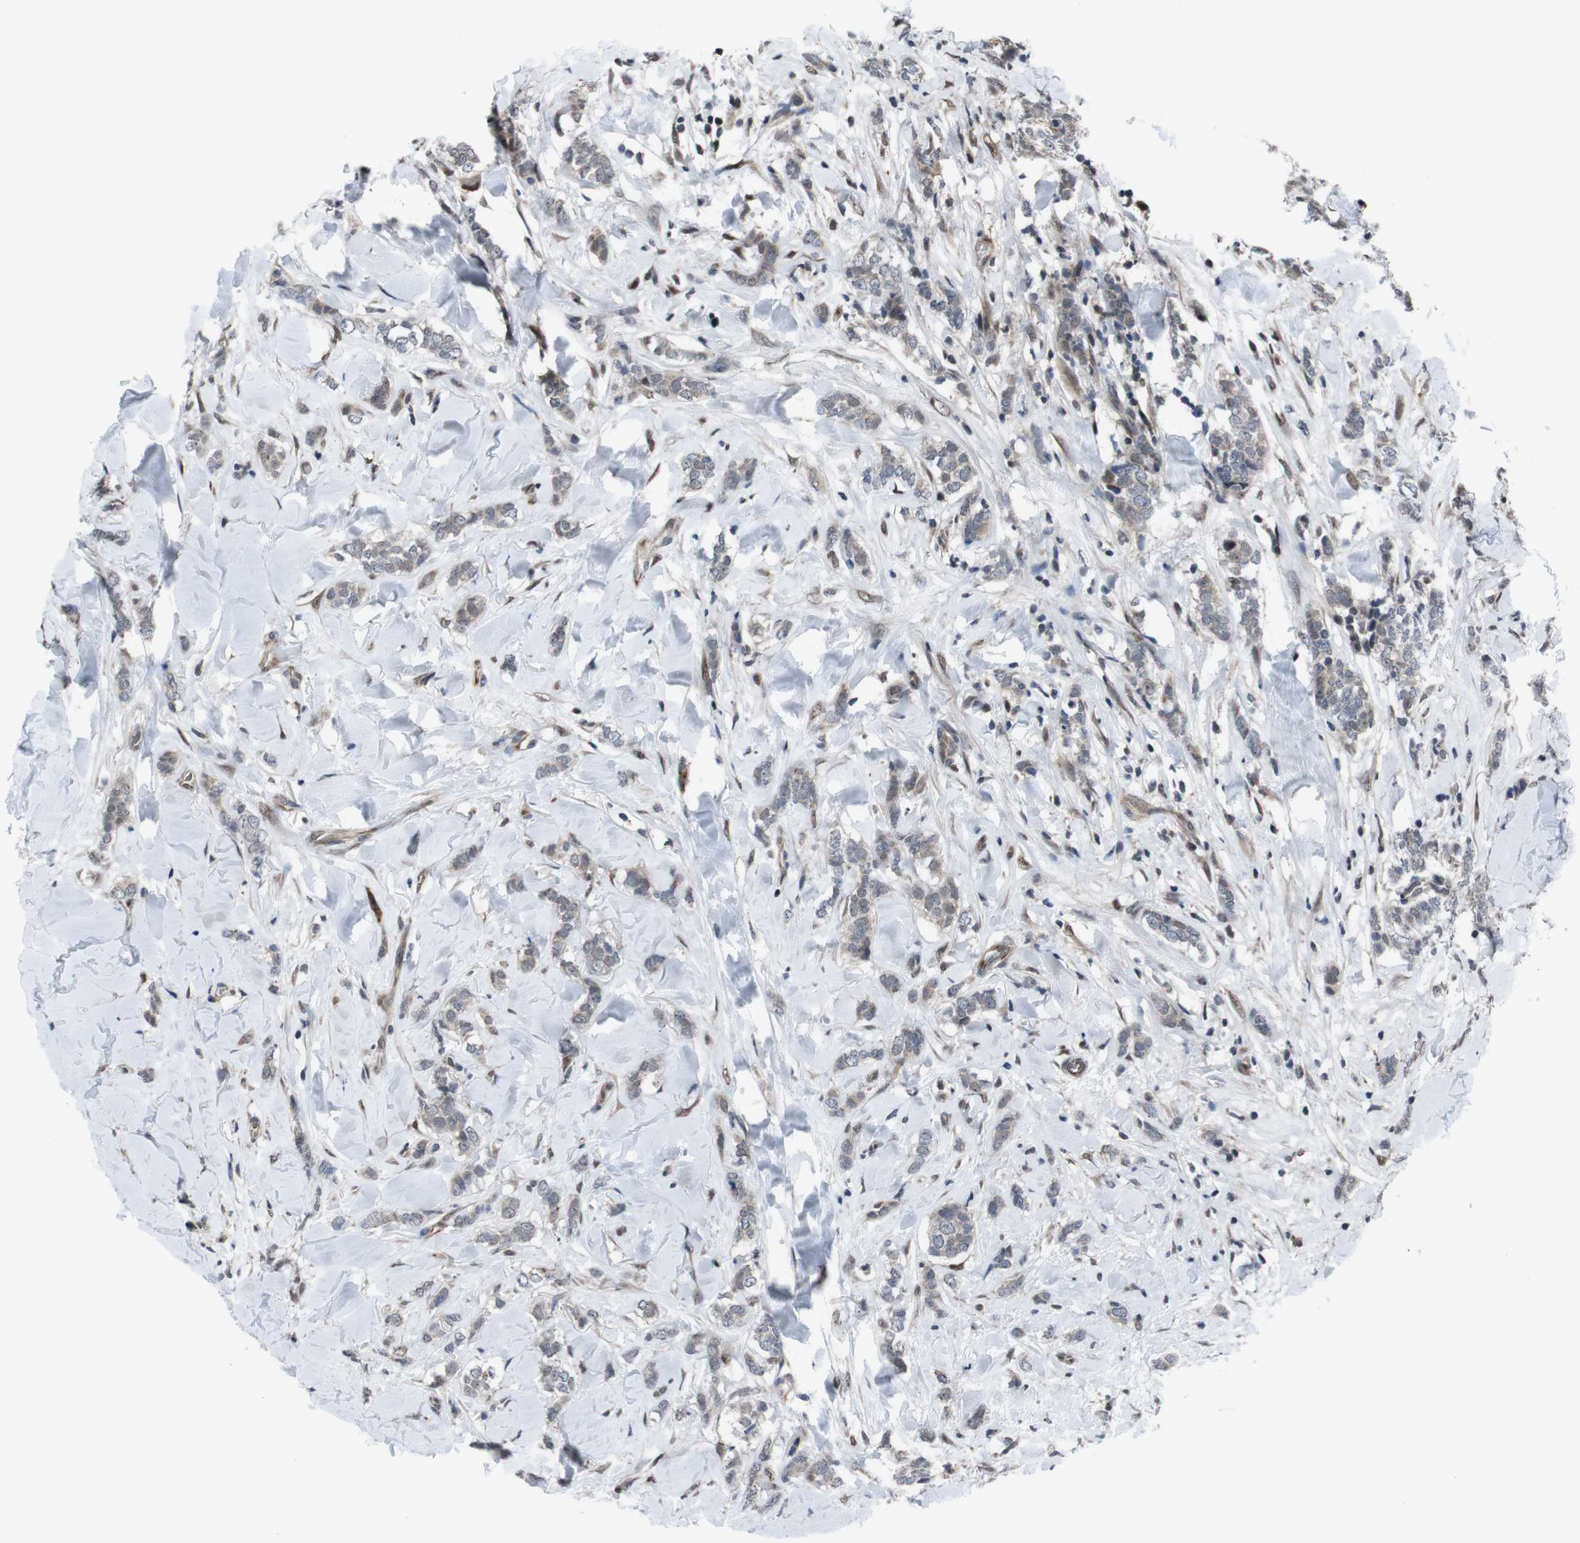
{"staining": {"intensity": "weak", "quantity": "25%-75%", "location": "cytoplasmic/membranous,nuclear"}, "tissue": "breast cancer", "cell_type": "Tumor cells", "image_type": "cancer", "snomed": [{"axis": "morphology", "description": "Lobular carcinoma"}, {"axis": "topography", "description": "Skin"}, {"axis": "topography", "description": "Breast"}], "caption": "A brown stain labels weak cytoplasmic/membranous and nuclear expression of a protein in human breast lobular carcinoma tumor cells. Ihc stains the protein in brown and the nuclei are stained blue.", "gene": "SS18L1", "patient": {"sex": "female", "age": 46}}